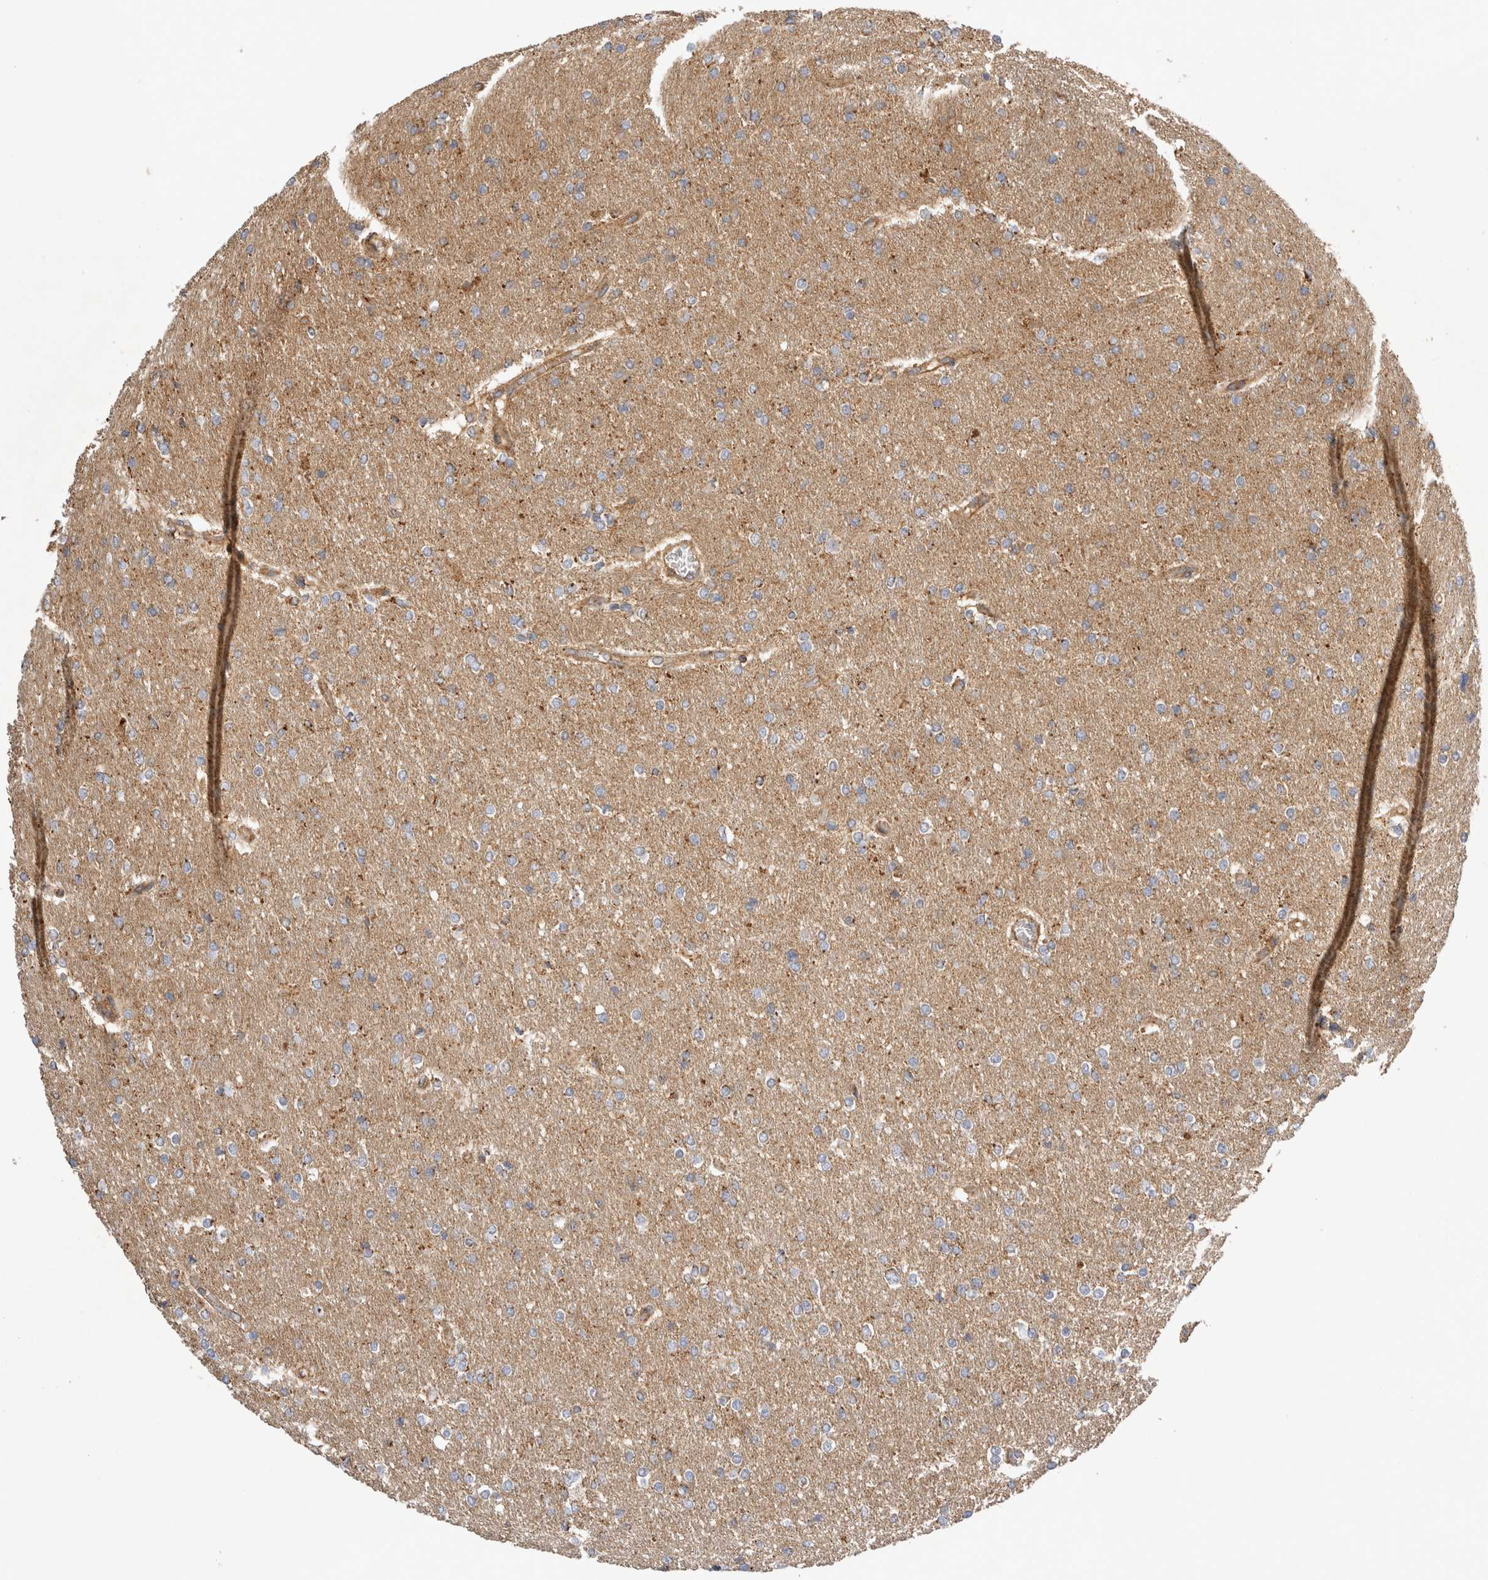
{"staining": {"intensity": "weak", "quantity": "<25%", "location": "cytoplasmic/membranous"}, "tissue": "glioma", "cell_type": "Tumor cells", "image_type": "cancer", "snomed": [{"axis": "morphology", "description": "Glioma, malignant, High grade"}, {"axis": "topography", "description": "Cerebral cortex"}], "caption": "An immunohistochemistry (IHC) image of glioma is shown. There is no staining in tumor cells of glioma.", "gene": "CHMP6", "patient": {"sex": "female", "age": 36}}